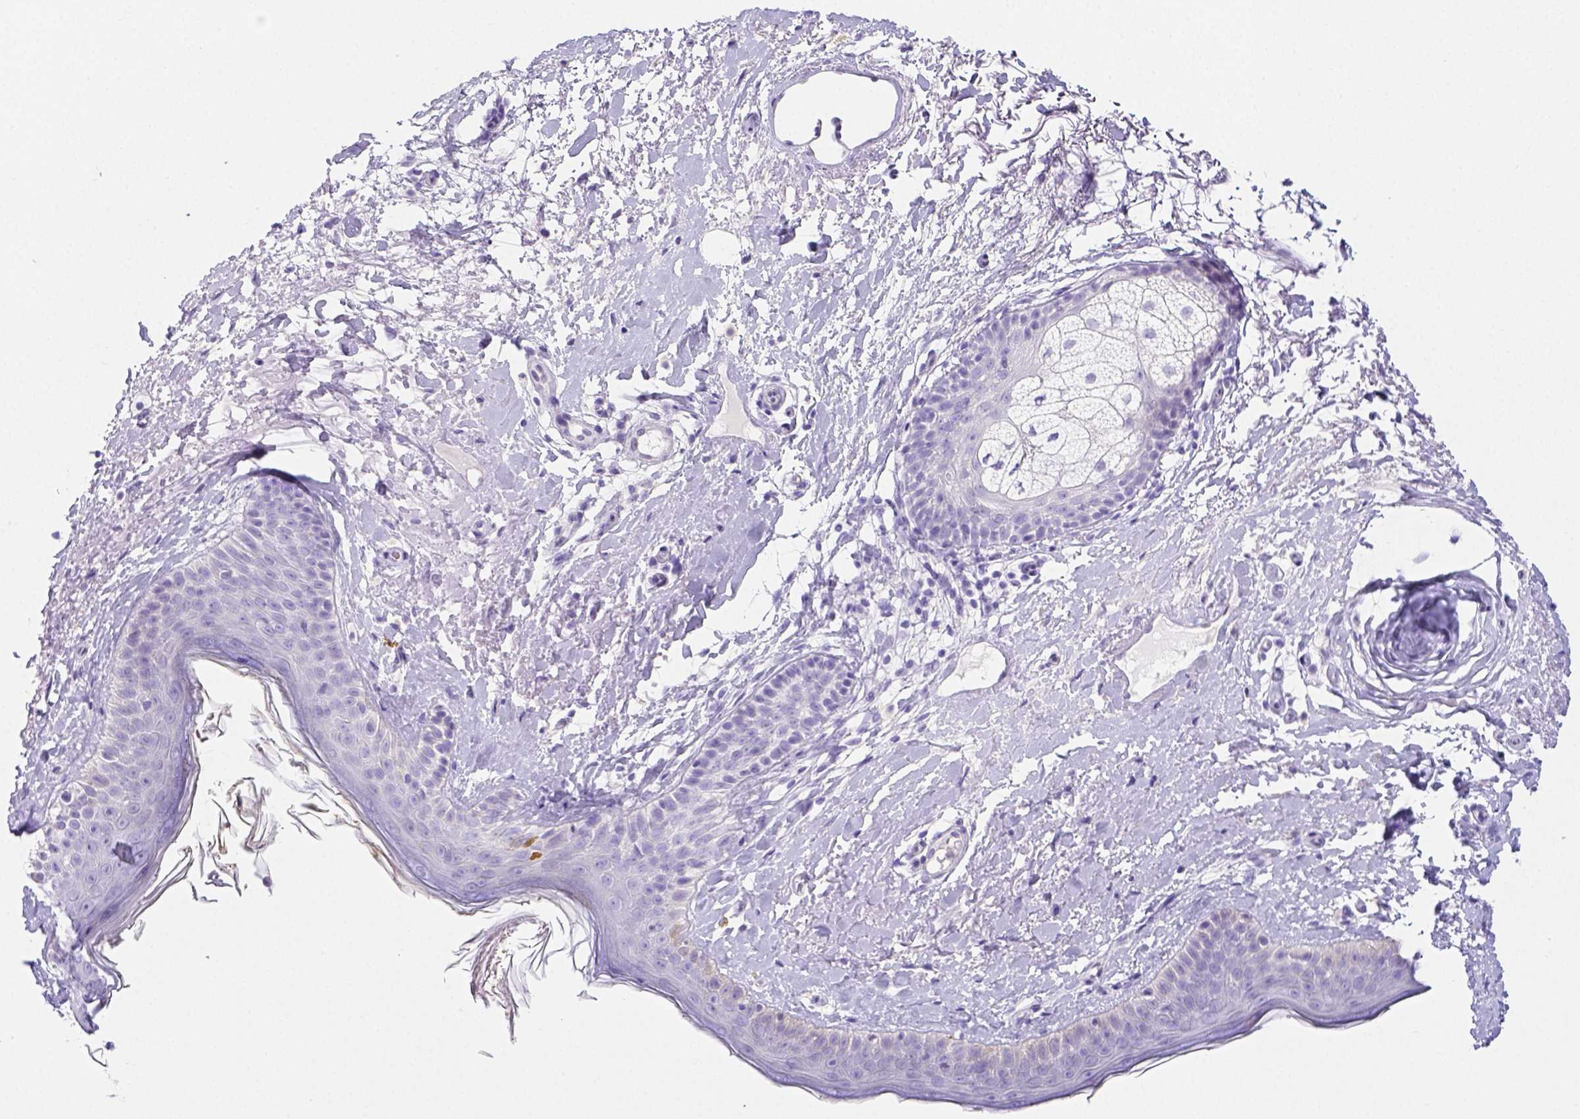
{"staining": {"intensity": "negative", "quantity": "none", "location": "none"}, "tissue": "skin", "cell_type": "Fibroblasts", "image_type": "normal", "snomed": [{"axis": "morphology", "description": "Normal tissue, NOS"}, {"axis": "topography", "description": "Skin"}], "caption": "Immunohistochemistry (IHC) histopathology image of normal human skin stained for a protein (brown), which shows no staining in fibroblasts.", "gene": "ARHGAP36", "patient": {"sex": "male", "age": 73}}